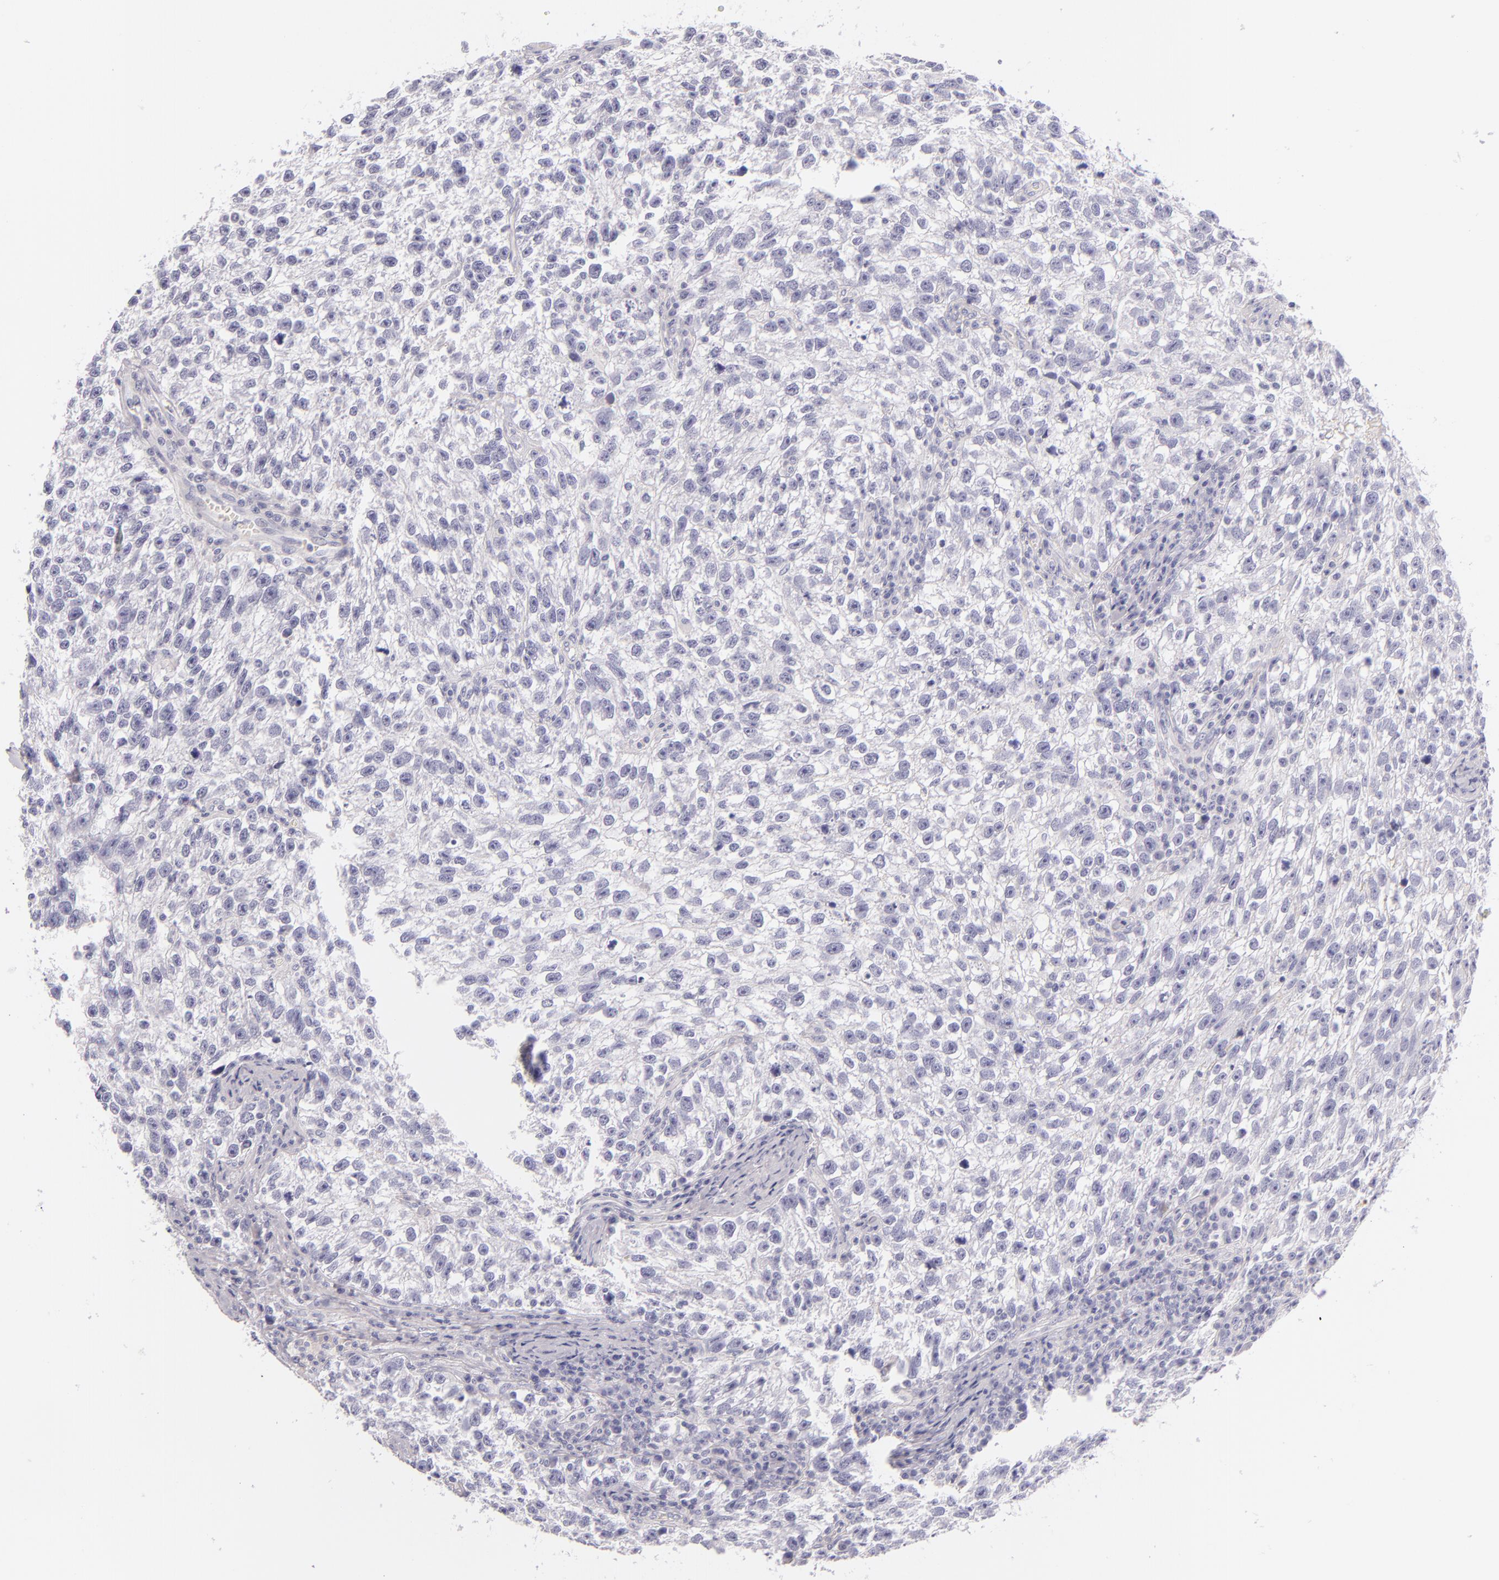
{"staining": {"intensity": "negative", "quantity": "none", "location": "none"}, "tissue": "testis cancer", "cell_type": "Tumor cells", "image_type": "cancer", "snomed": [{"axis": "morphology", "description": "Seminoma, NOS"}, {"axis": "topography", "description": "Testis"}], "caption": "Testis cancer was stained to show a protein in brown. There is no significant positivity in tumor cells. (Stains: DAB (3,3'-diaminobenzidine) immunohistochemistry (IHC) with hematoxylin counter stain, Microscopy: brightfield microscopy at high magnification).", "gene": "INA", "patient": {"sex": "male", "age": 38}}